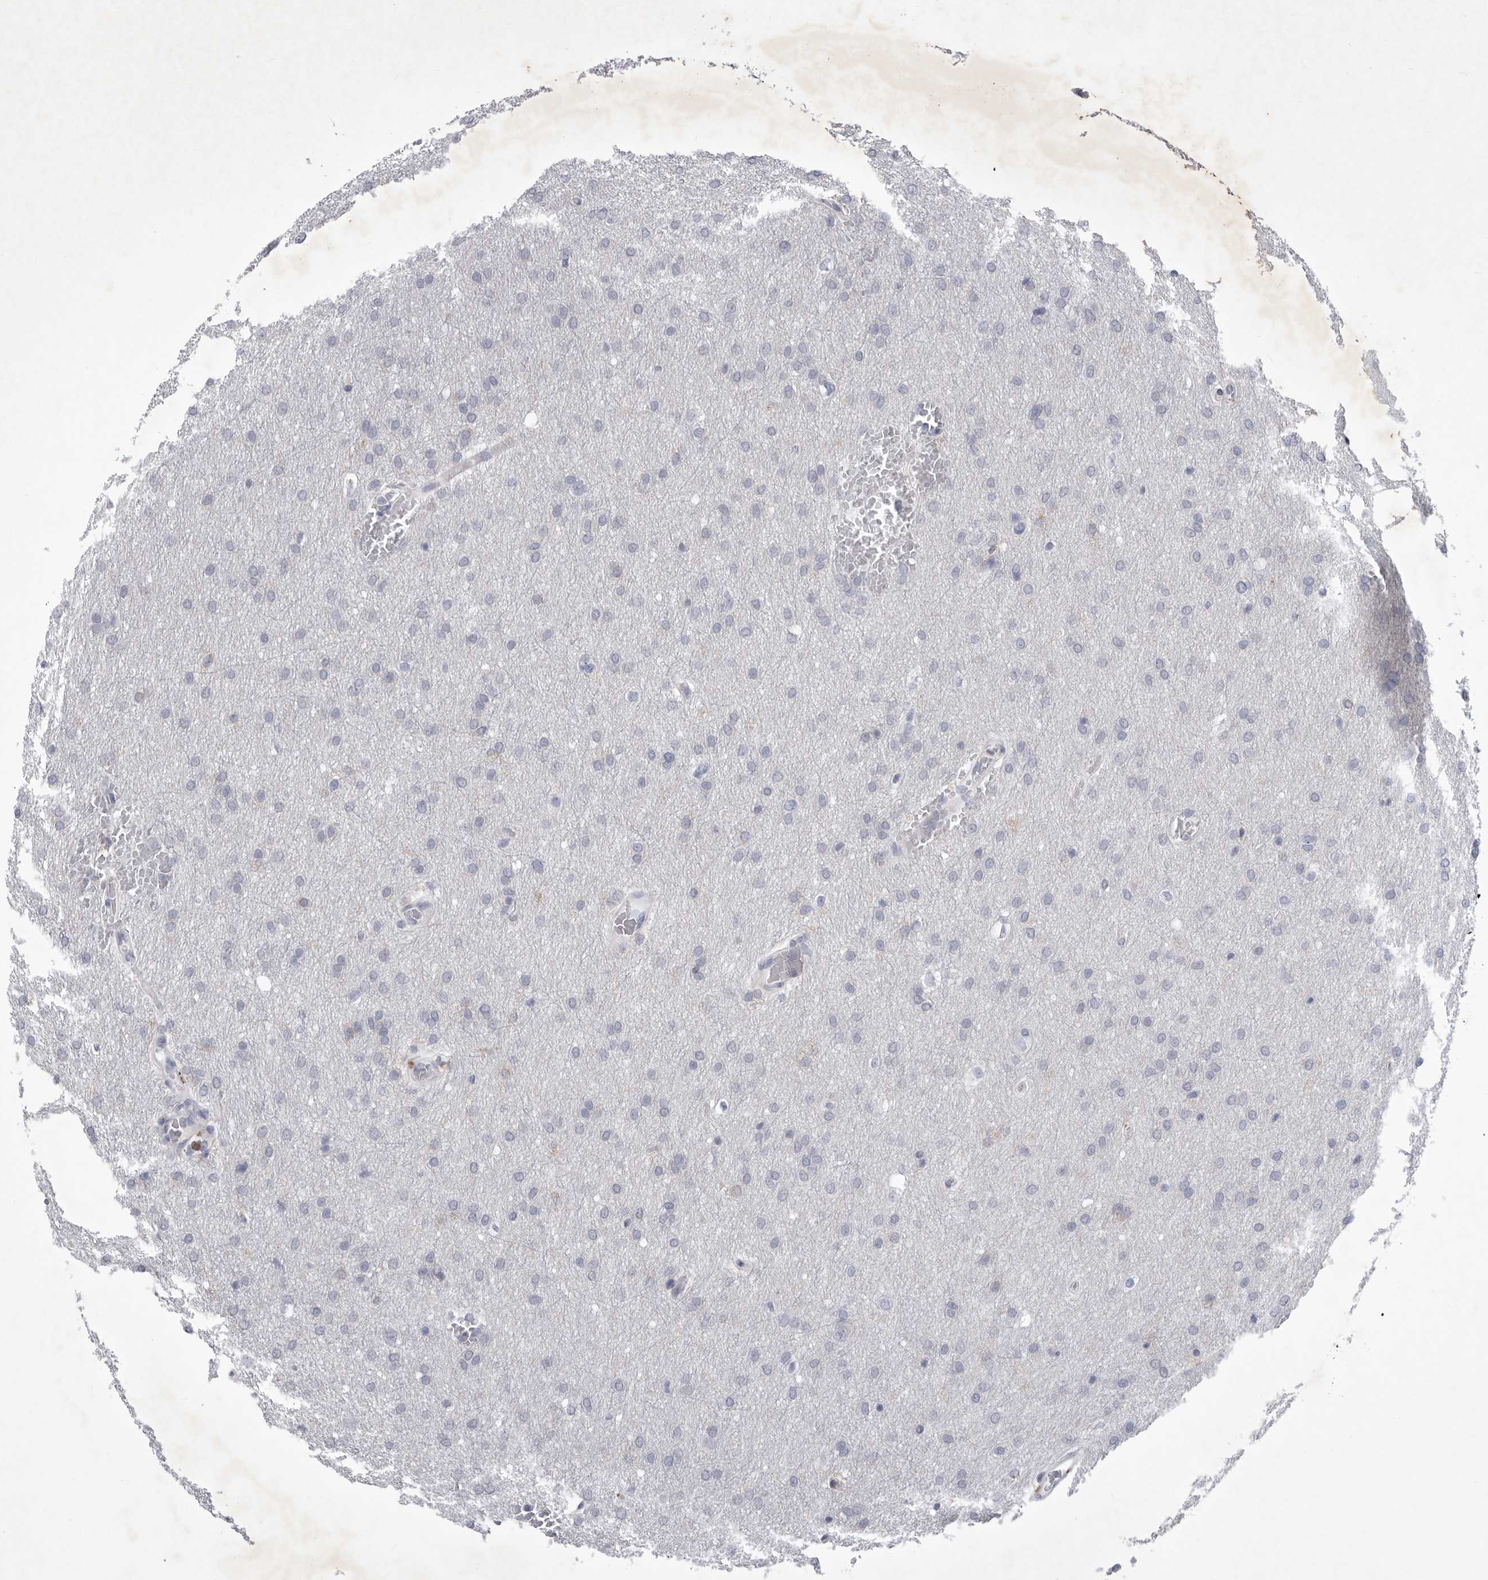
{"staining": {"intensity": "negative", "quantity": "none", "location": "none"}, "tissue": "glioma", "cell_type": "Tumor cells", "image_type": "cancer", "snomed": [{"axis": "morphology", "description": "Glioma, malignant, Low grade"}, {"axis": "topography", "description": "Brain"}], "caption": "Tumor cells show no significant expression in malignant glioma (low-grade). (Brightfield microscopy of DAB immunohistochemistry at high magnification).", "gene": "SIGLEC10", "patient": {"sex": "female", "age": 37}}